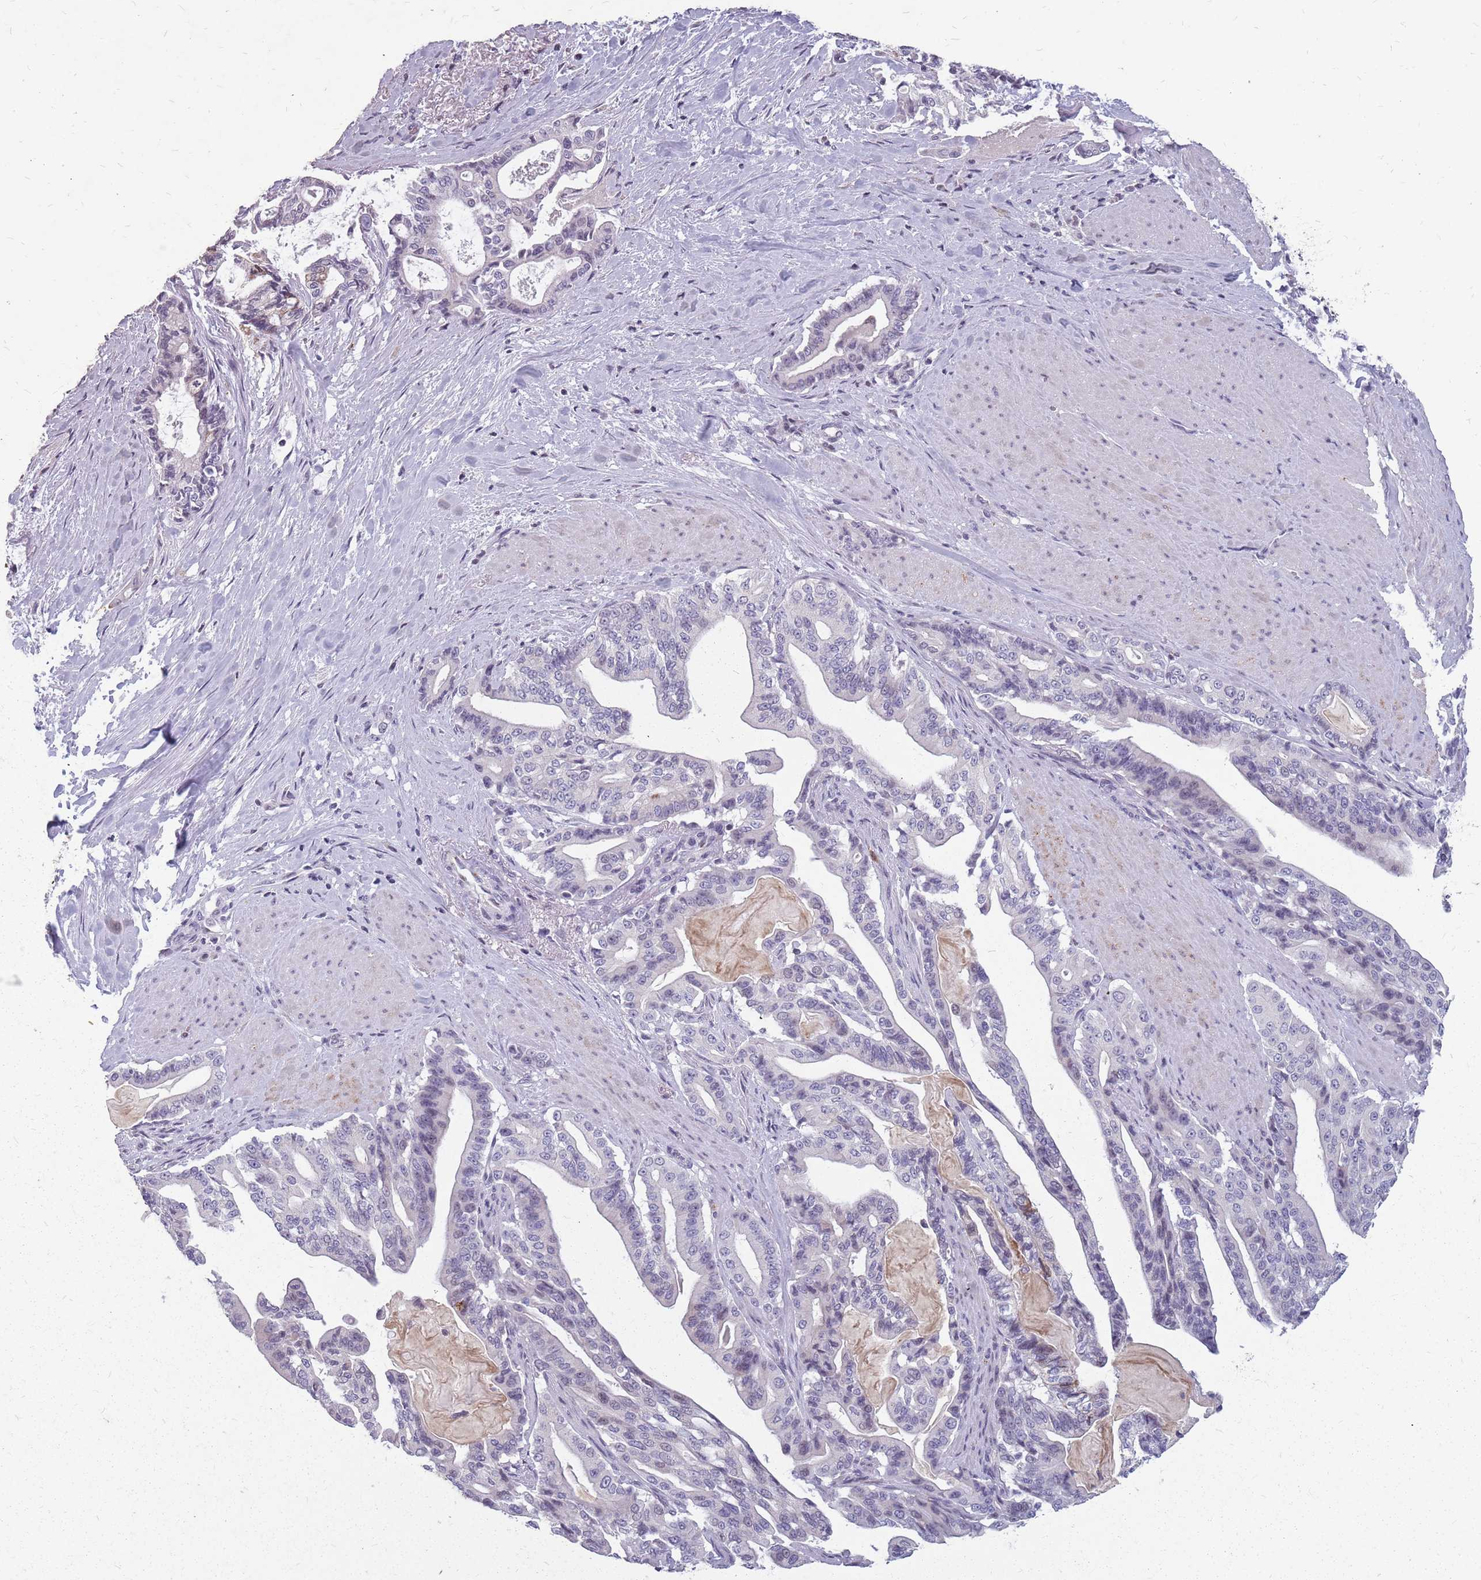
{"staining": {"intensity": "negative", "quantity": "none", "location": "none"}, "tissue": "pancreatic cancer", "cell_type": "Tumor cells", "image_type": "cancer", "snomed": [{"axis": "morphology", "description": "Adenocarcinoma, NOS"}, {"axis": "topography", "description": "Pancreas"}], "caption": "IHC micrograph of adenocarcinoma (pancreatic) stained for a protein (brown), which displays no positivity in tumor cells.", "gene": "NEK6", "patient": {"sex": "male", "age": 63}}